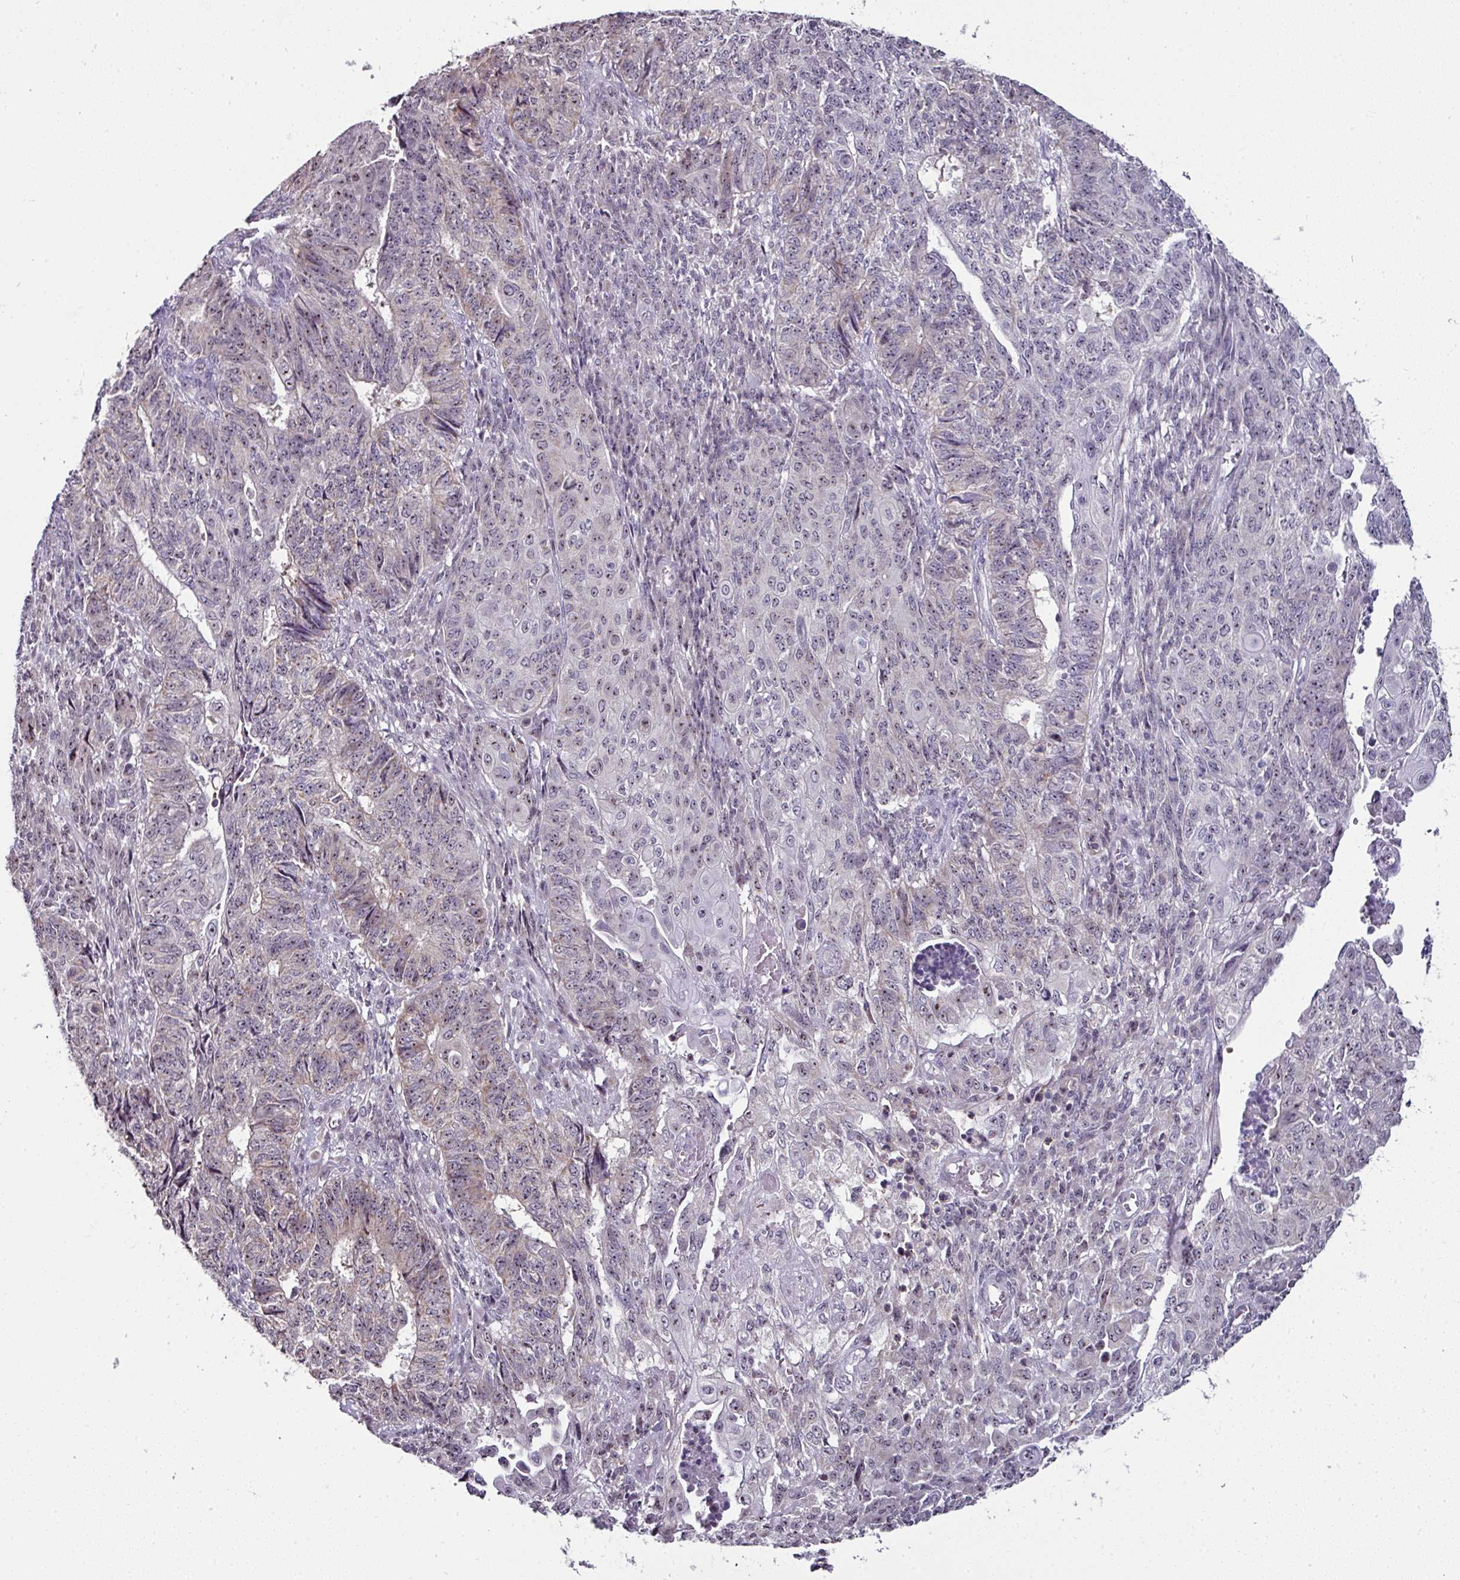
{"staining": {"intensity": "weak", "quantity": "<25%", "location": "cytoplasmic/membranous,nuclear"}, "tissue": "endometrial cancer", "cell_type": "Tumor cells", "image_type": "cancer", "snomed": [{"axis": "morphology", "description": "Adenocarcinoma, NOS"}, {"axis": "topography", "description": "Endometrium"}], "caption": "There is no significant staining in tumor cells of endometrial cancer (adenocarcinoma).", "gene": "NACC2", "patient": {"sex": "female", "age": 32}}